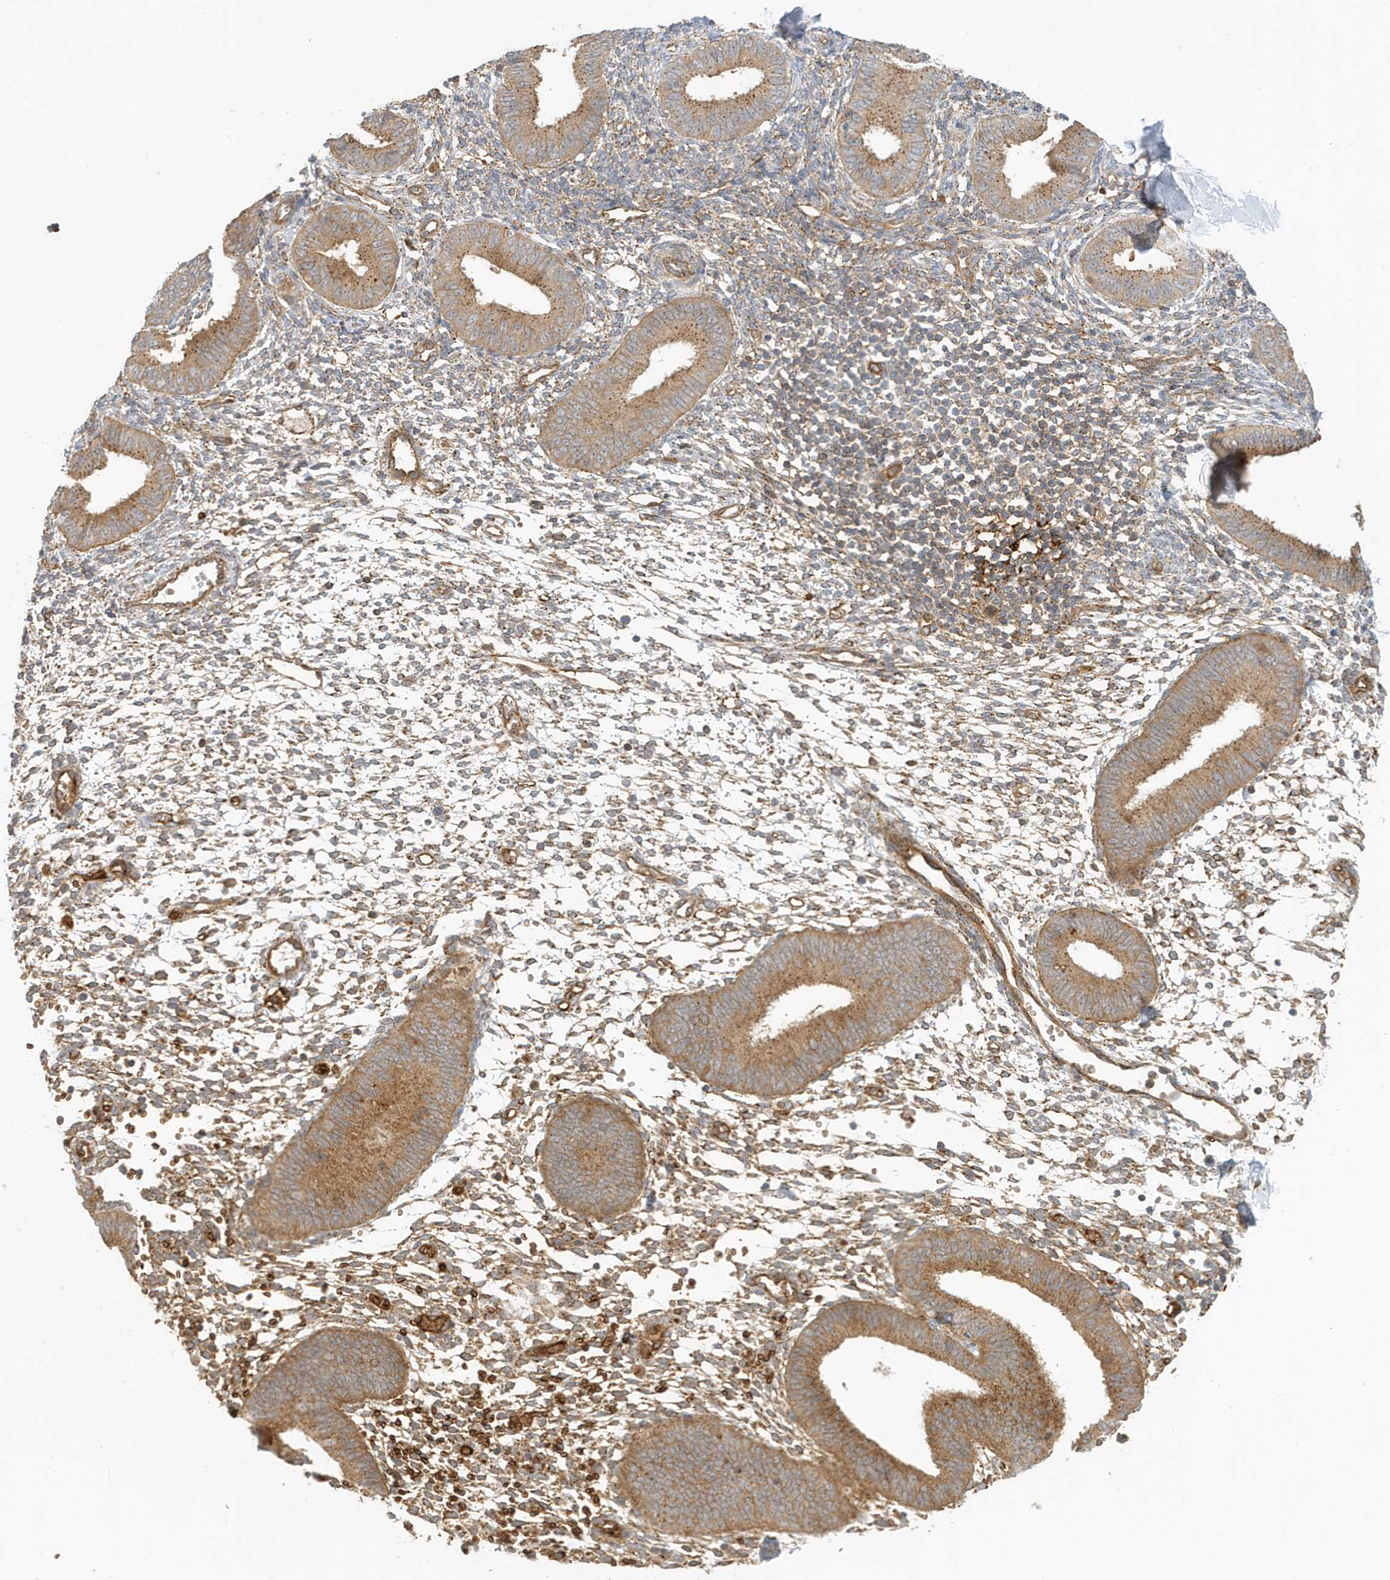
{"staining": {"intensity": "moderate", "quantity": "<25%", "location": "cytoplasmic/membranous"}, "tissue": "endometrium", "cell_type": "Cells in endometrial stroma", "image_type": "normal", "snomed": [{"axis": "morphology", "description": "Normal tissue, NOS"}, {"axis": "topography", "description": "Uterus"}, {"axis": "topography", "description": "Endometrium"}], "caption": "Immunohistochemistry image of normal endometrium stained for a protein (brown), which shows low levels of moderate cytoplasmic/membranous expression in about <25% of cells in endometrial stroma.", "gene": "FYCO1", "patient": {"sex": "female", "age": 48}}